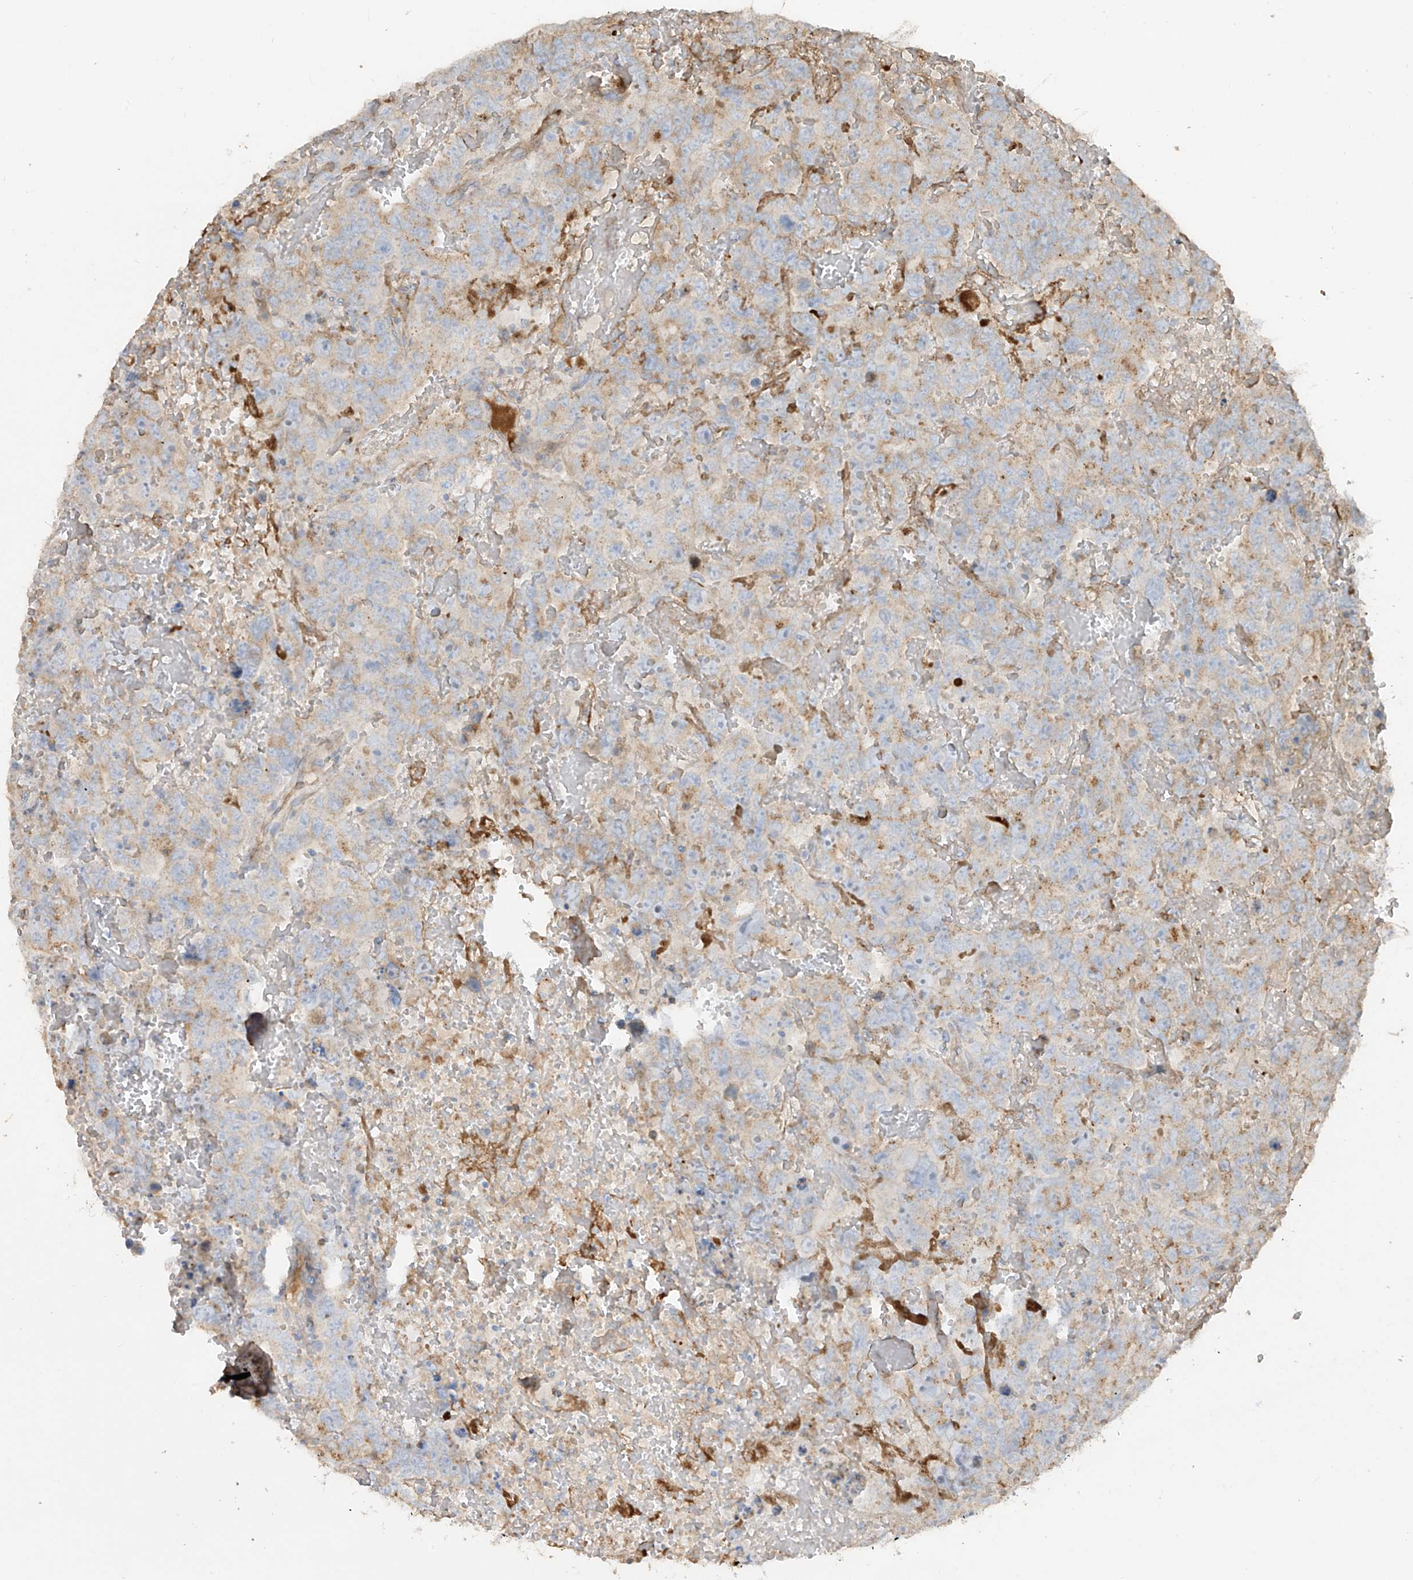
{"staining": {"intensity": "negative", "quantity": "none", "location": "none"}, "tissue": "testis cancer", "cell_type": "Tumor cells", "image_type": "cancer", "snomed": [{"axis": "morphology", "description": "Carcinoma, Embryonal, NOS"}, {"axis": "topography", "description": "Testis"}], "caption": "DAB (3,3'-diaminobenzidine) immunohistochemical staining of testis cancer displays no significant expression in tumor cells. (Stains: DAB (3,3'-diaminobenzidine) immunohistochemistry with hematoxylin counter stain, Microscopy: brightfield microscopy at high magnification).", "gene": "ABTB1", "patient": {"sex": "male", "age": 45}}